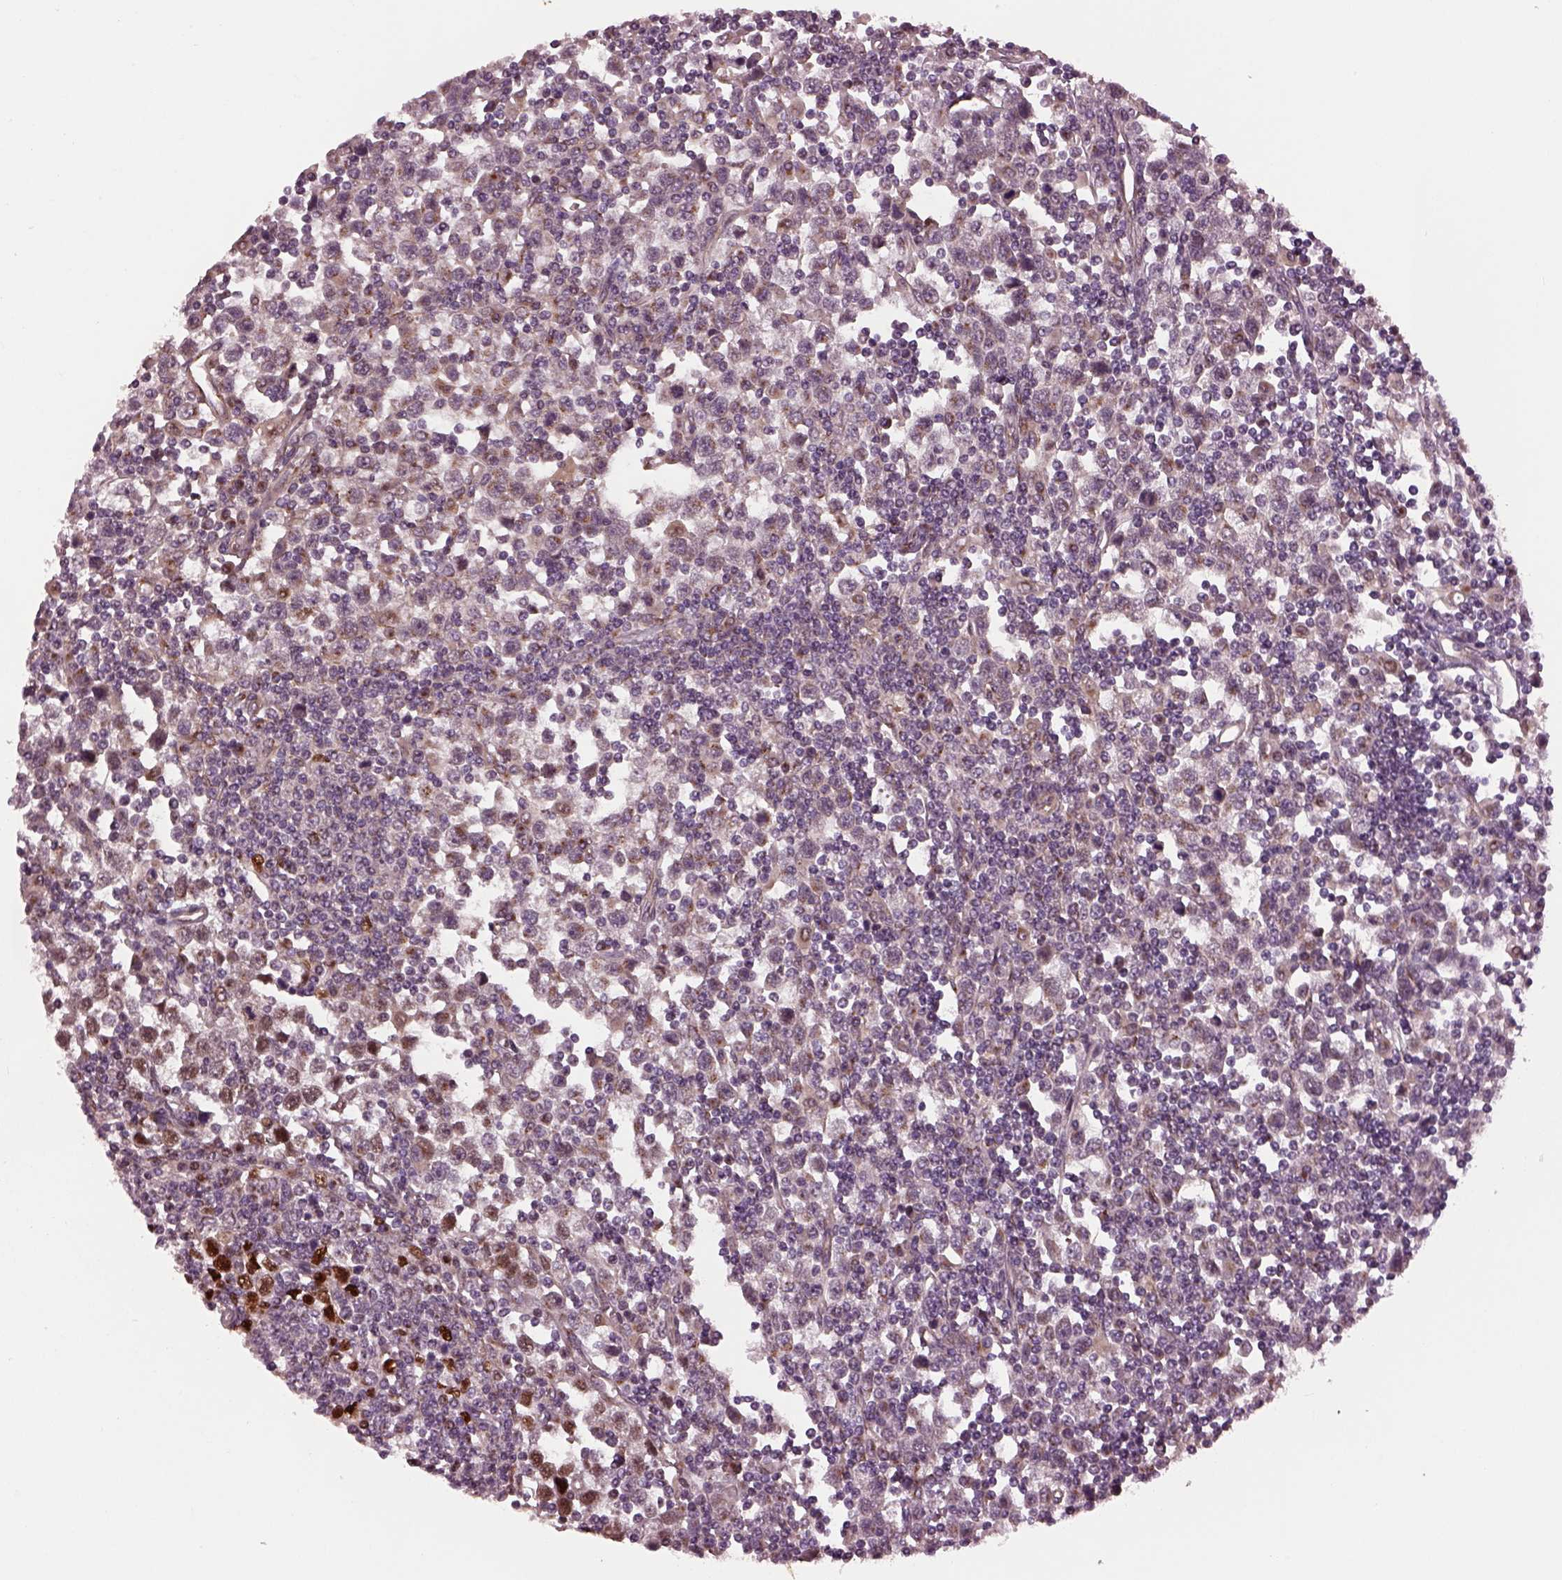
{"staining": {"intensity": "moderate", "quantity": "<25%", "location": "cytoplasmic/membranous"}, "tissue": "testis cancer", "cell_type": "Tumor cells", "image_type": "cancer", "snomed": [{"axis": "morphology", "description": "Seminoma, NOS"}, {"axis": "topography", "description": "Testis"}], "caption": "IHC image of seminoma (testis) stained for a protein (brown), which displays low levels of moderate cytoplasmic/membranous positivity in approximately <25% of tumor cells.", "gene": "RUFY3", "patient": {"sex": "male", "age": 34}}